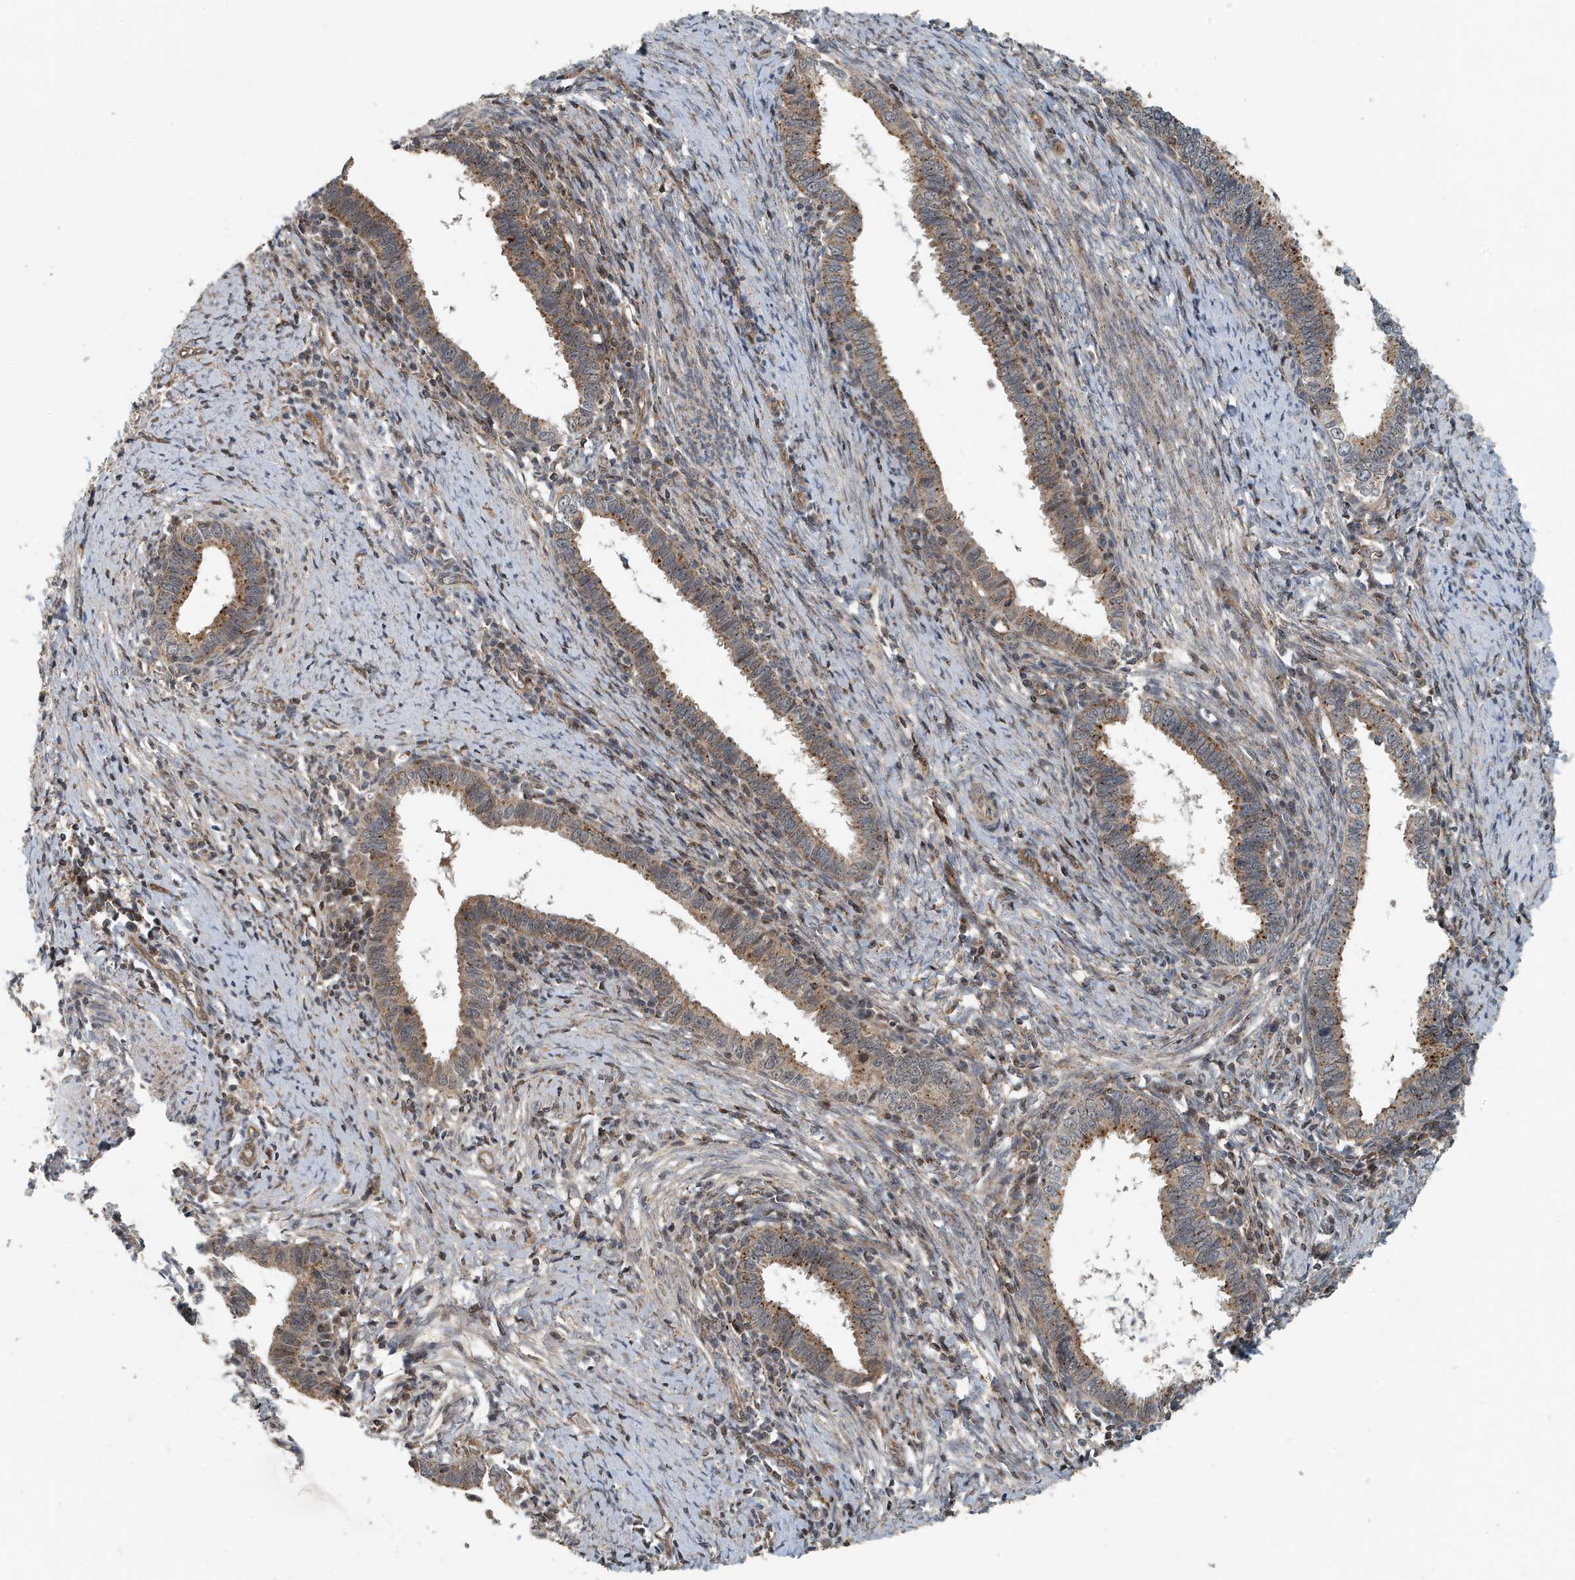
{"staining": {"intensity": "moderate", "quantity": ">75%", "location": "cytoplasmic/membranous"}, "tissue": "cervical cancer", "cell_type": "Tumor cells", "image_type": "cancer", "snomed": [{"axis": "morphology", "description": "Adenocarcinoma, NOS"}, {"axis": "topography", "description": "Cervix"}], "caption": "The photomicrograph exhibits immunohistochemical staining of cervical cancer (adenocarcinoma). There is moderate cytoplasmic/membranous staining is seen in about >75% of tumor cells.", "gene": "KIF15", "patient": {"sex": "female", "age": 36}}